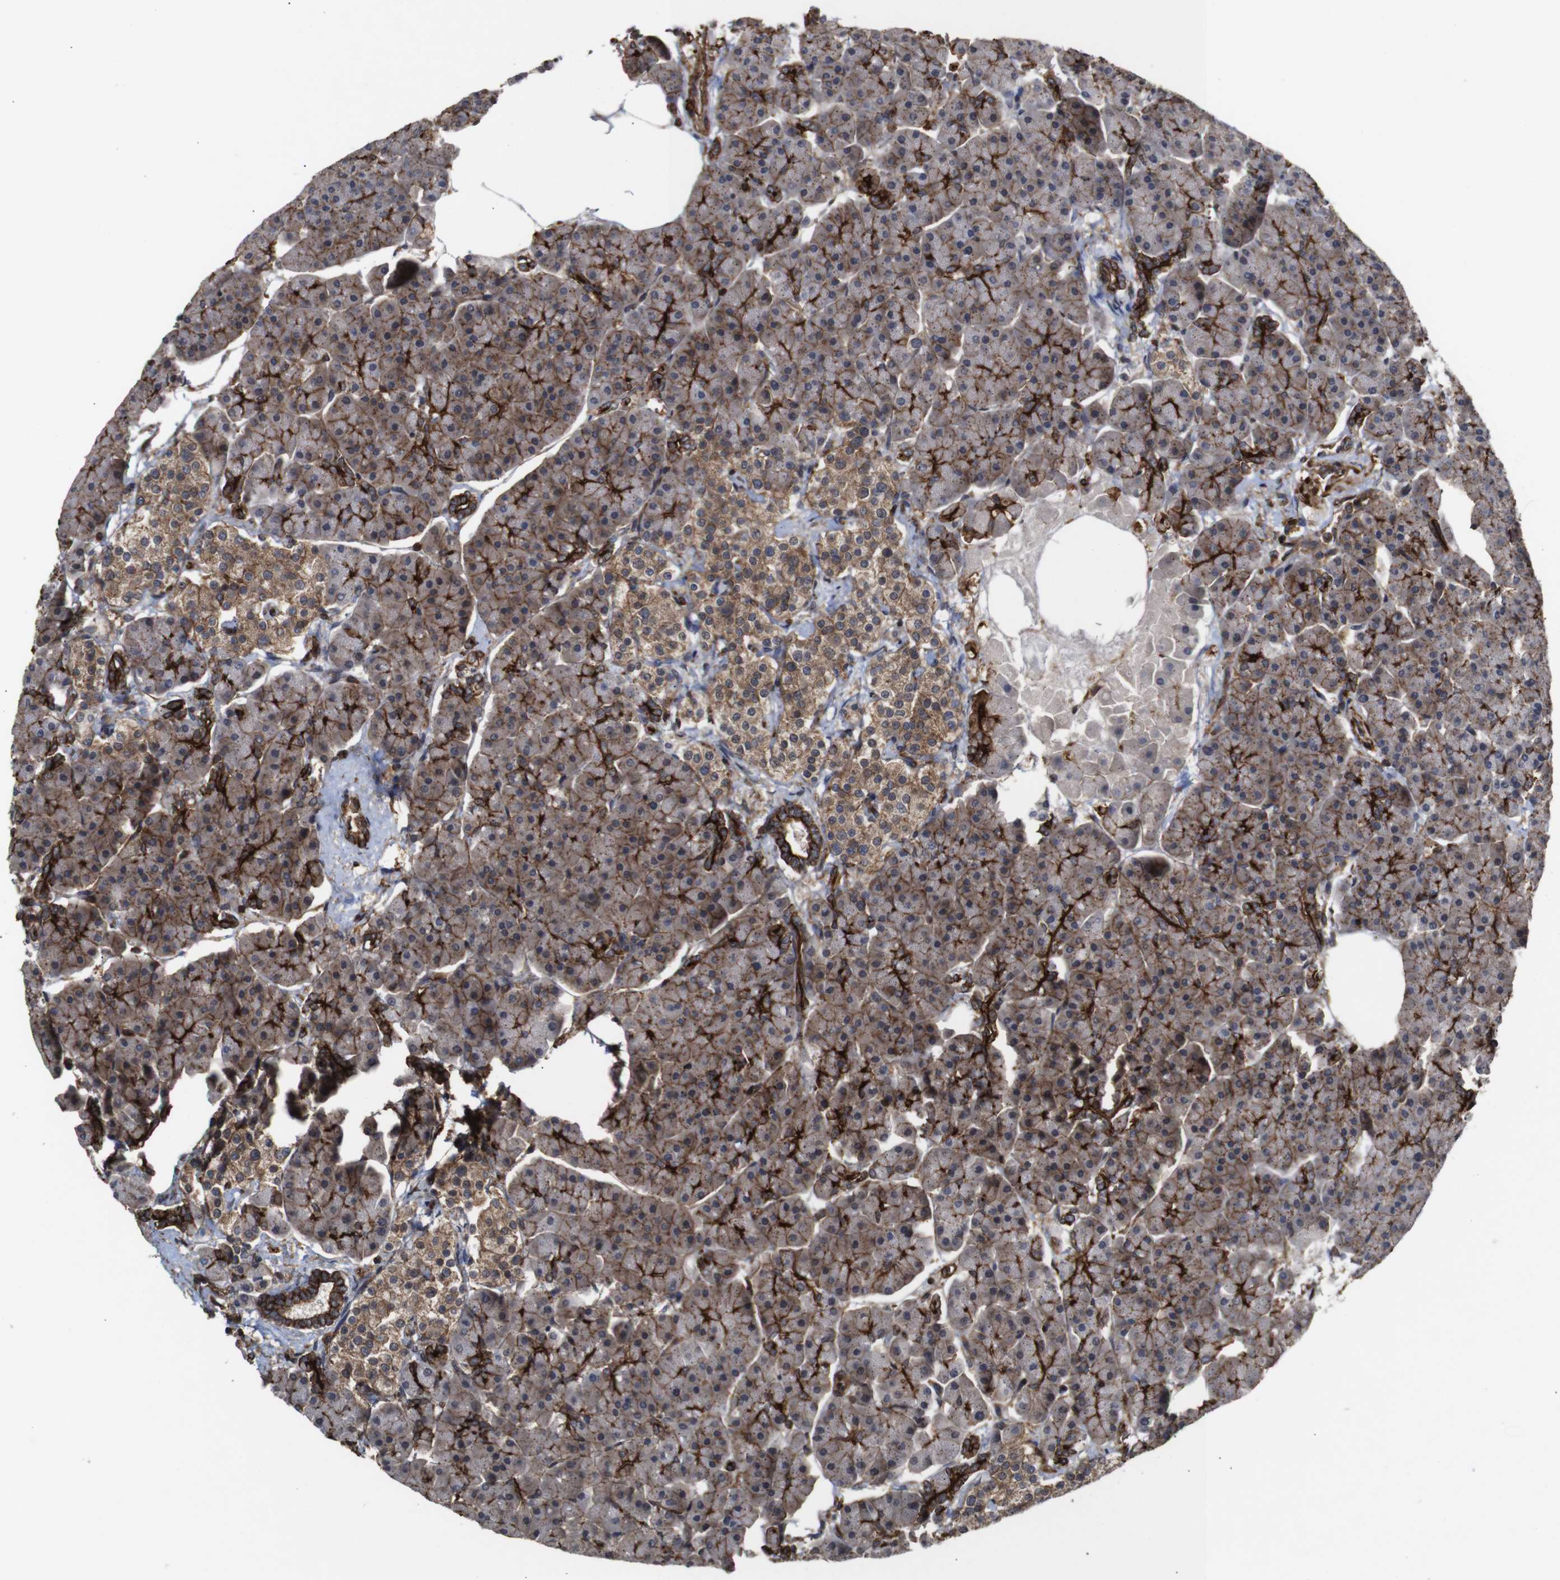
{"staining": {"intensity": "moderate", "quantity": ">75%", "location": "cytoplasmic/membranous,nuclear"}, "tissue": "pancreas", "cell_type": "Exocrine glandular cells", "image_type": "normal", "snomed": [{"axis": "morphology", "description": "Normal tissue, NOS"}, {"axis": "topography", "description": "Pancreas"}], "caption": "Moderate cytoplasmic/membranous,nuclear staining for a protein is present in about >75% of exocrine glandular cells of normal pancreas using immunohistochemistry (IHC).", "gene": "NANOS1", "patient": {"sex": "female", "age": 70}}